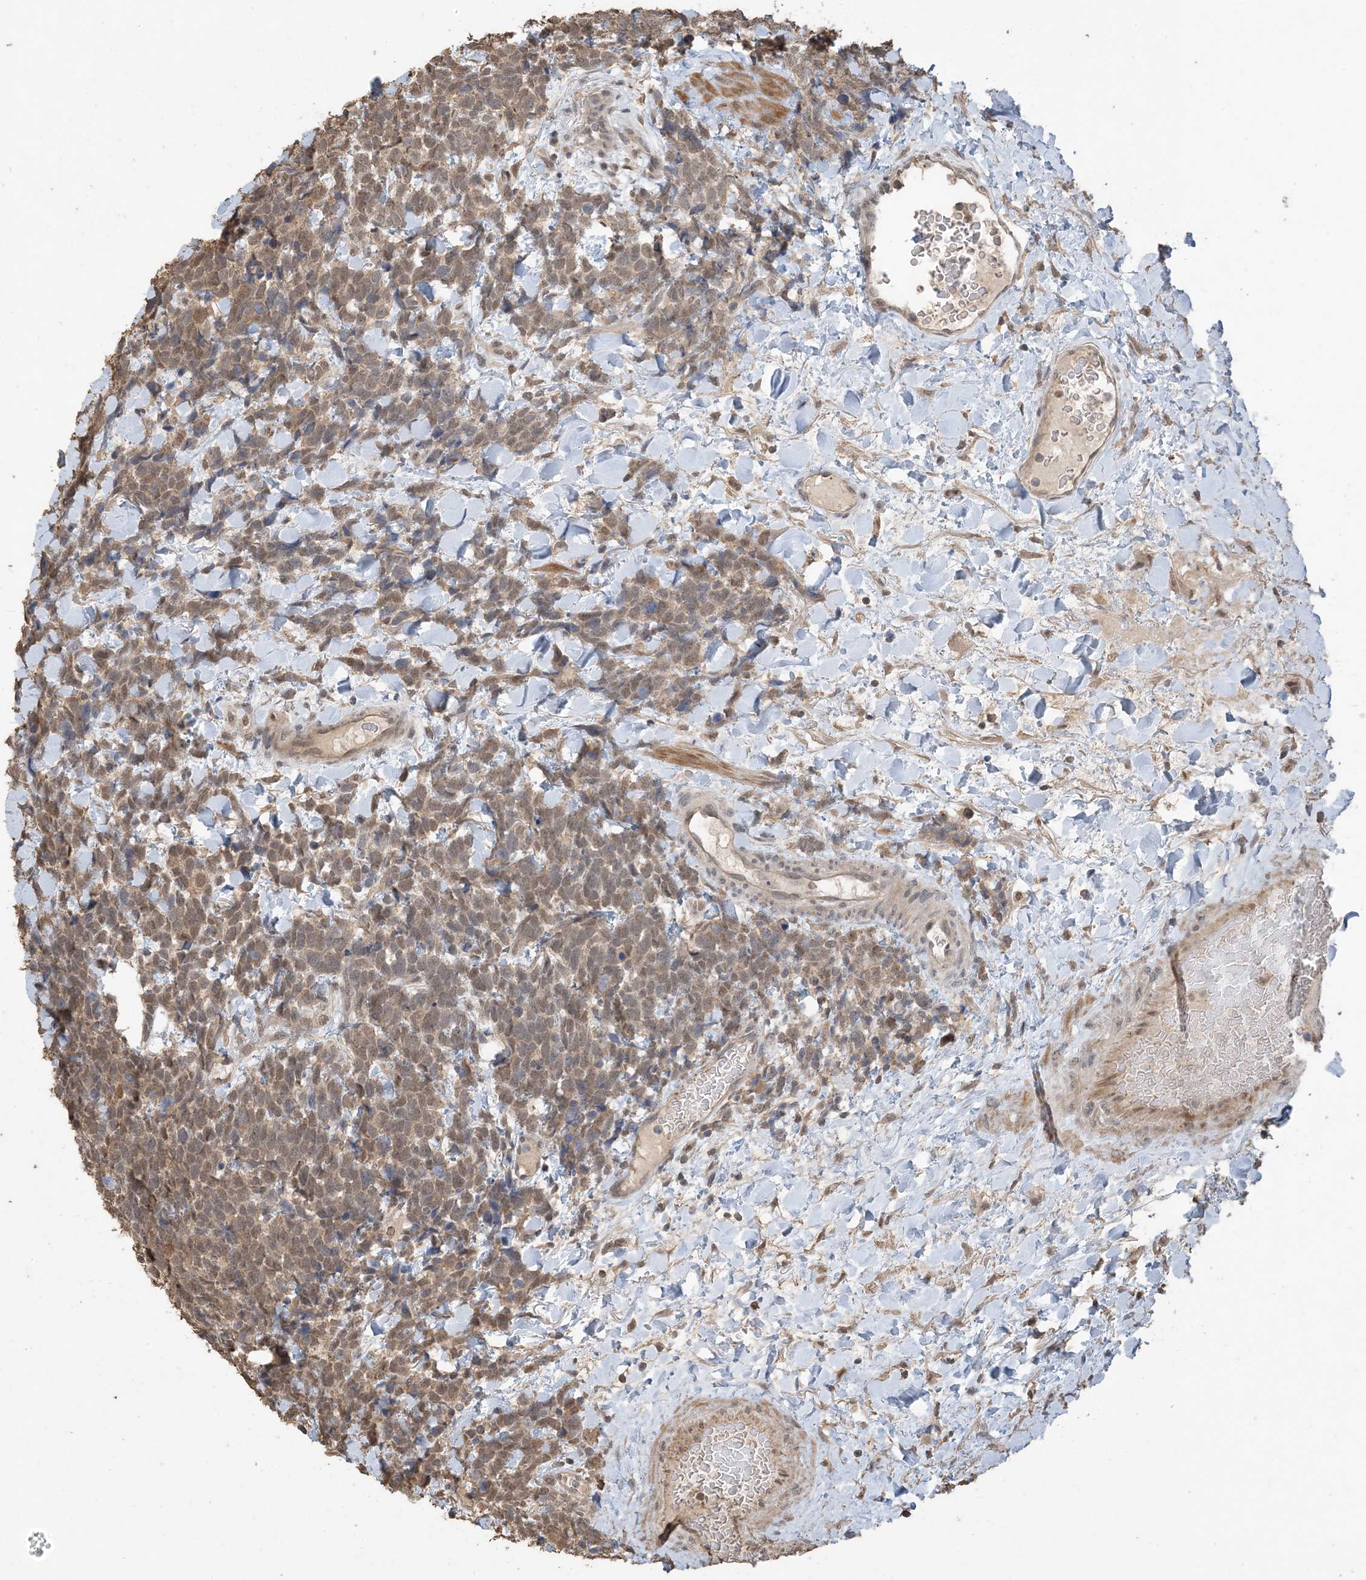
{"staining": {"intensity": "moderate", "quantity": "25%-75%", "location": "cytoplasmic/membranous,nuclear"}, "tissue": "urothelial cancer", "cell_type": "Tumor cells", "image_type": "cancer", "snomed": [{"axis": "morphology", "description": "Urothelial carcinoma, High grade"}, {"axis": "topography", "description": "Urinary bladder"}], "caption": "Moderate cytoplasmic/membranous and nuclear positivity is seen in about 25%-75% of tumor cells in urothelial carcinoma (high-grade).", "gene": "ZC3H12A", "patient": {"sex": "female", "age": 82}}